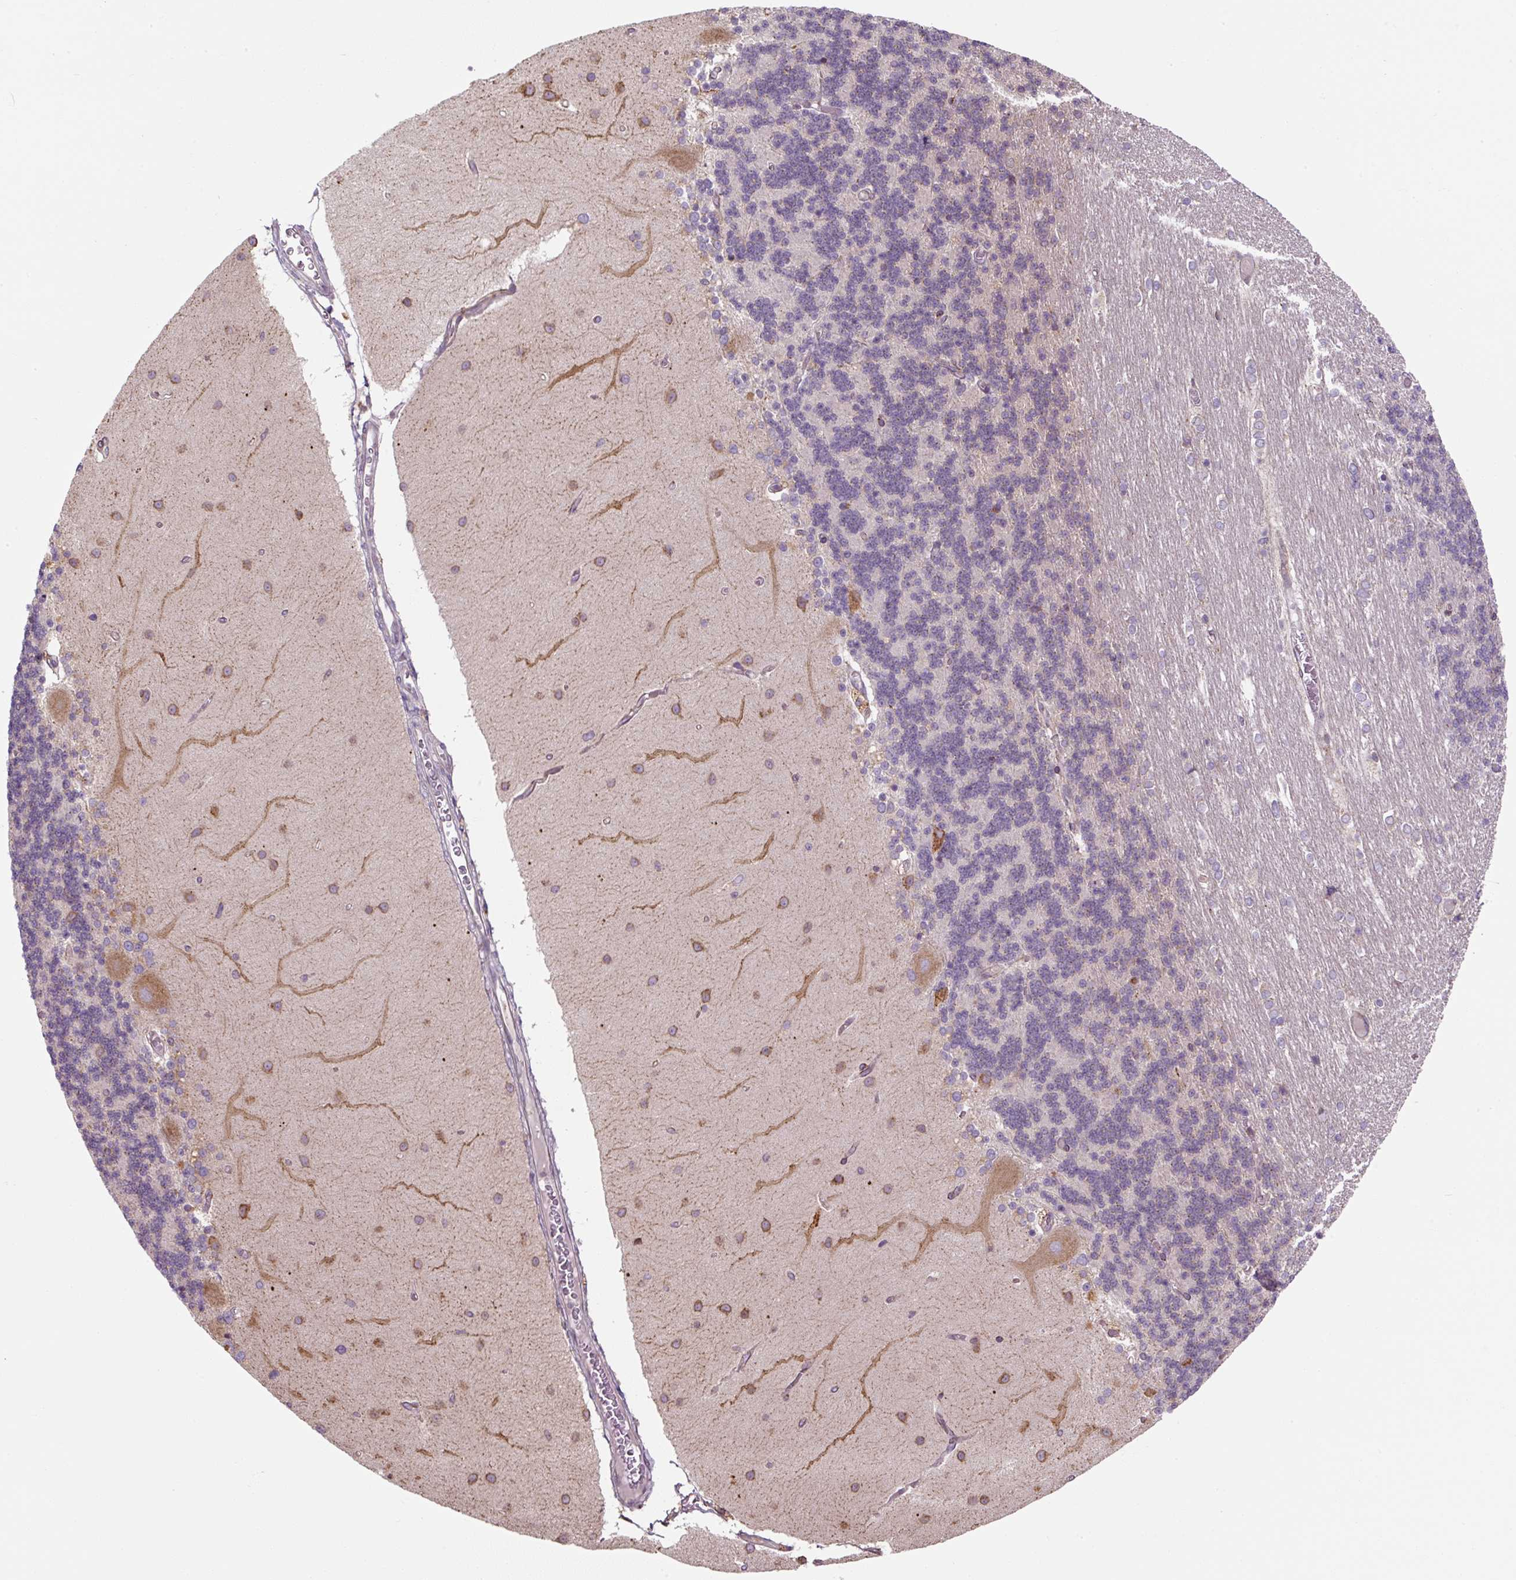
{"staining": {"intensity": "negative", "quantity": "none", "location": "none"}, "tissue": "cerebellum", "cell_type": "Cells in granular layer", "image_type": "normal", "snomed": [{"axis": "morphology", "description": "Normal tissue, NOS"}, {"axis": "topography", "description": "Cerebellum"}], "caption": "Protein analysis of normal cerebellum exhibits no significant positivity in cells in granular layer.", "gene": "PRKCSH", "patient": {"sex": "female", "age": 54}}